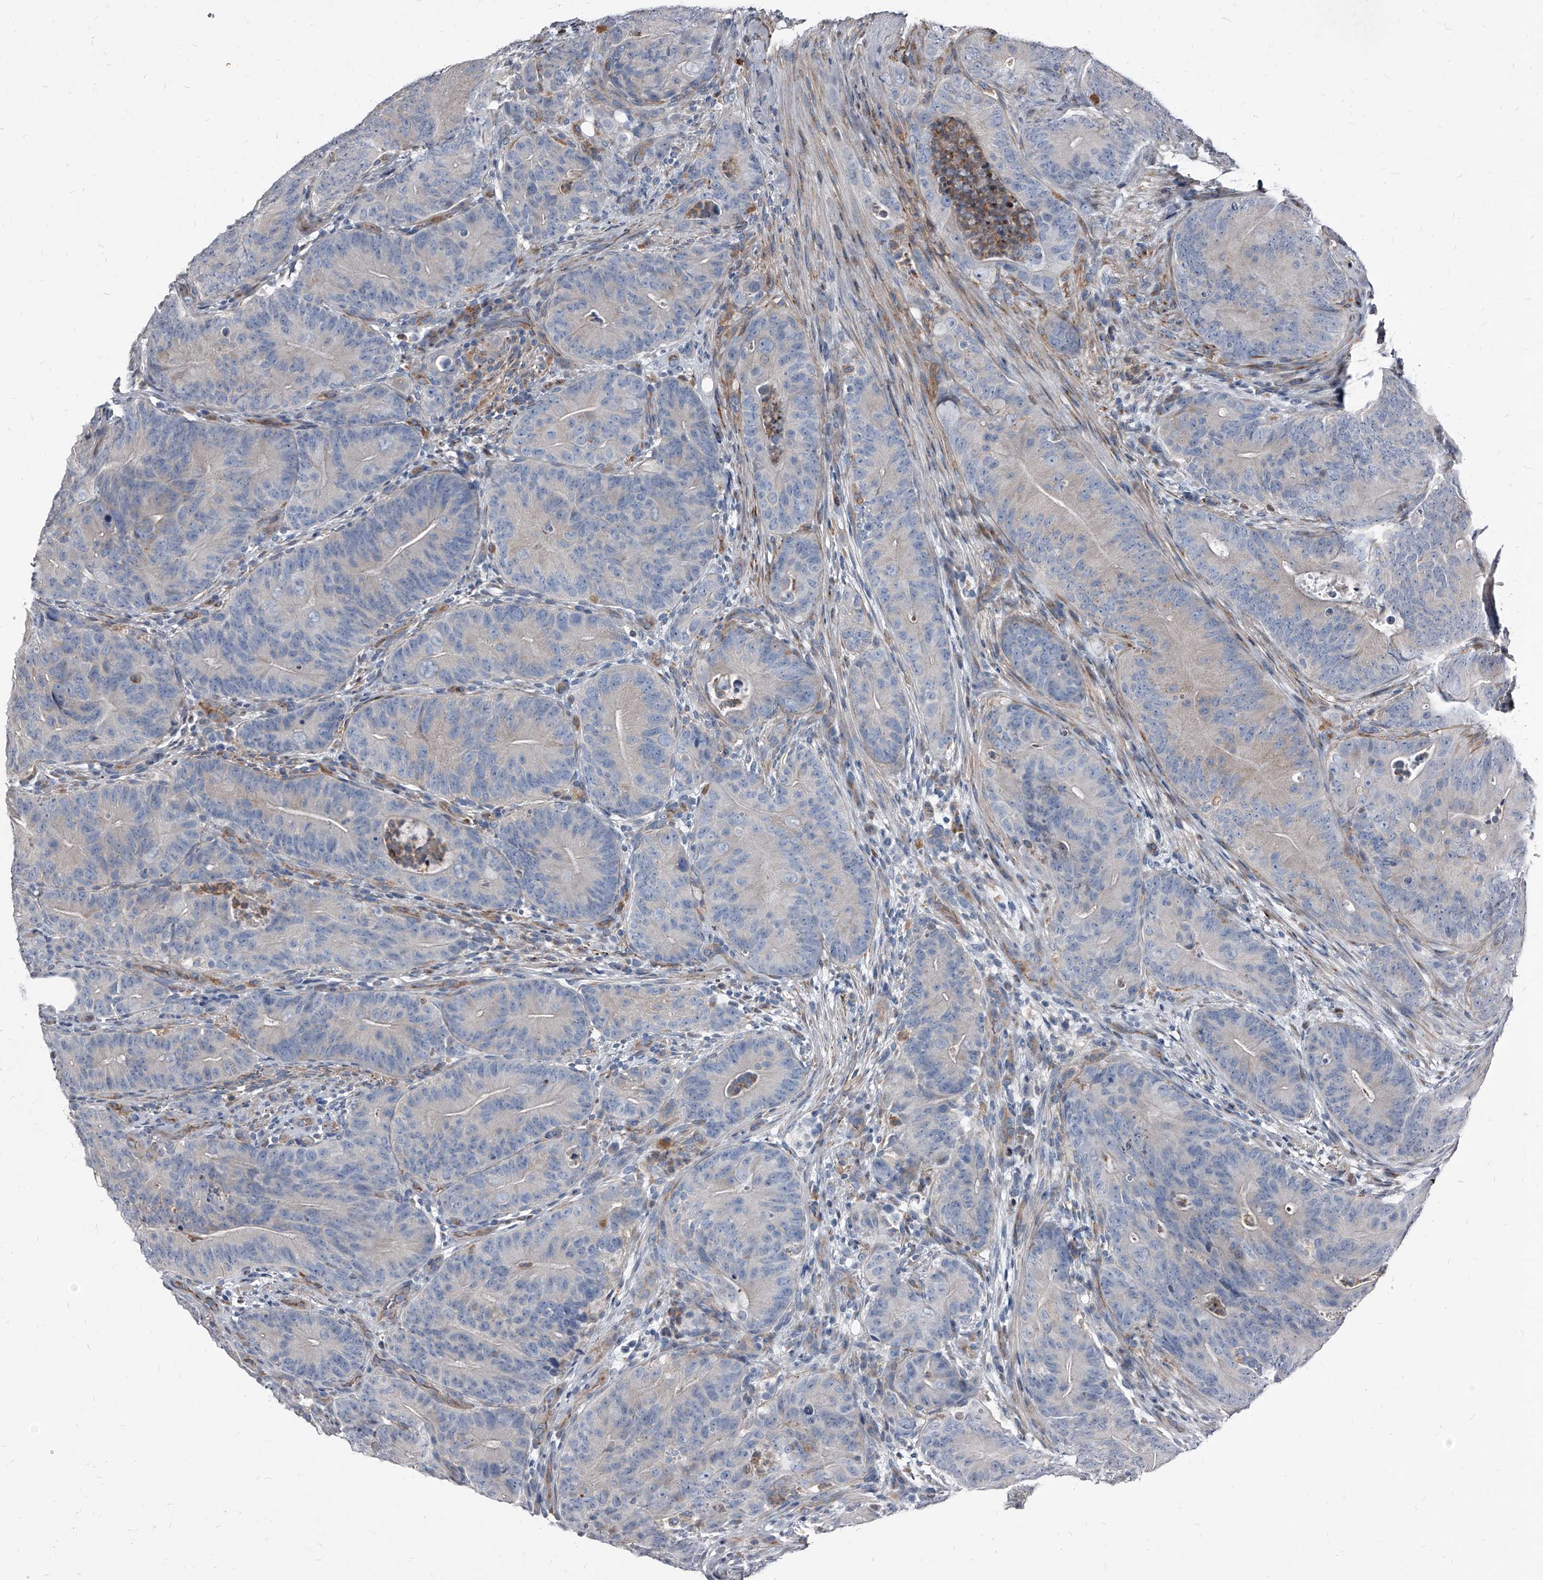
{"staining": {"intensity": "negative", "quantity": "none", "location": "none"}, "tissue": "colorectal cancer", "cell_type": "Tumor cells", "image_type": "cancer", "snomed": [{"axis": "morphology", "description": "Normal tissue, NOS"}, {"axis": "topography", "description": "Colon"}], "caption": "Tumor cells are negative for brown protein staining in colorectal cancer.", "gene": "PGLYRP3", "patient": {"sex": "female", "age": 82}}